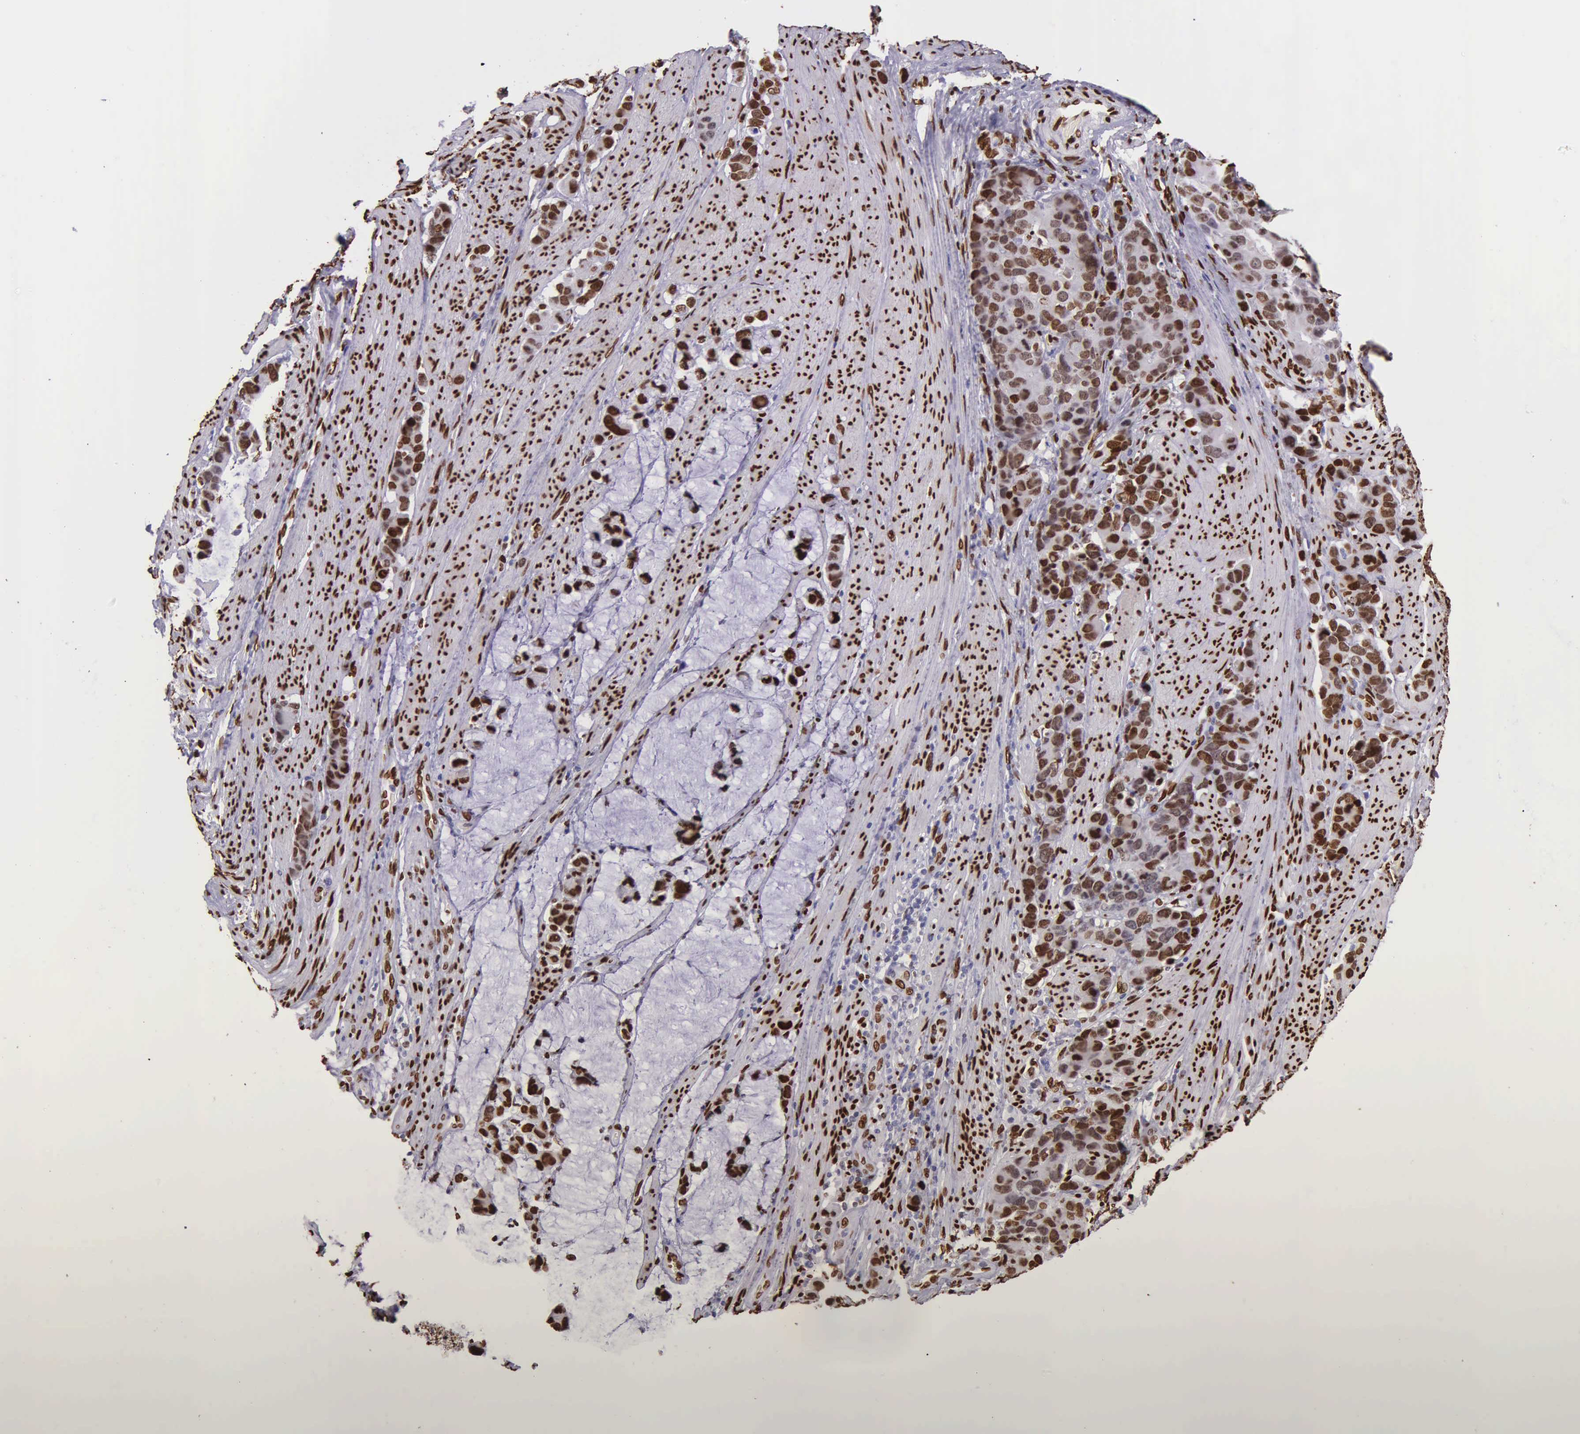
{"staining": {"intensity": "strong", "quantity": ">75%", "location": "nuclear"}, "tissue": "stomach cancer", "cell_type": "Tumor cells", "image_type": "cancer", "snomed": [{"axis": "morphology", "description": "Adenocarcinoma, NOS"}, {"axis": "topography", "description": "Stomach, upper"}], "caption": "Adenocarcinoma (stomach) stained with a protein marker demonstrates strong staining in tumor cells.", "gene": "H1-0", "patient": {"sex": "male", "age": 71}}